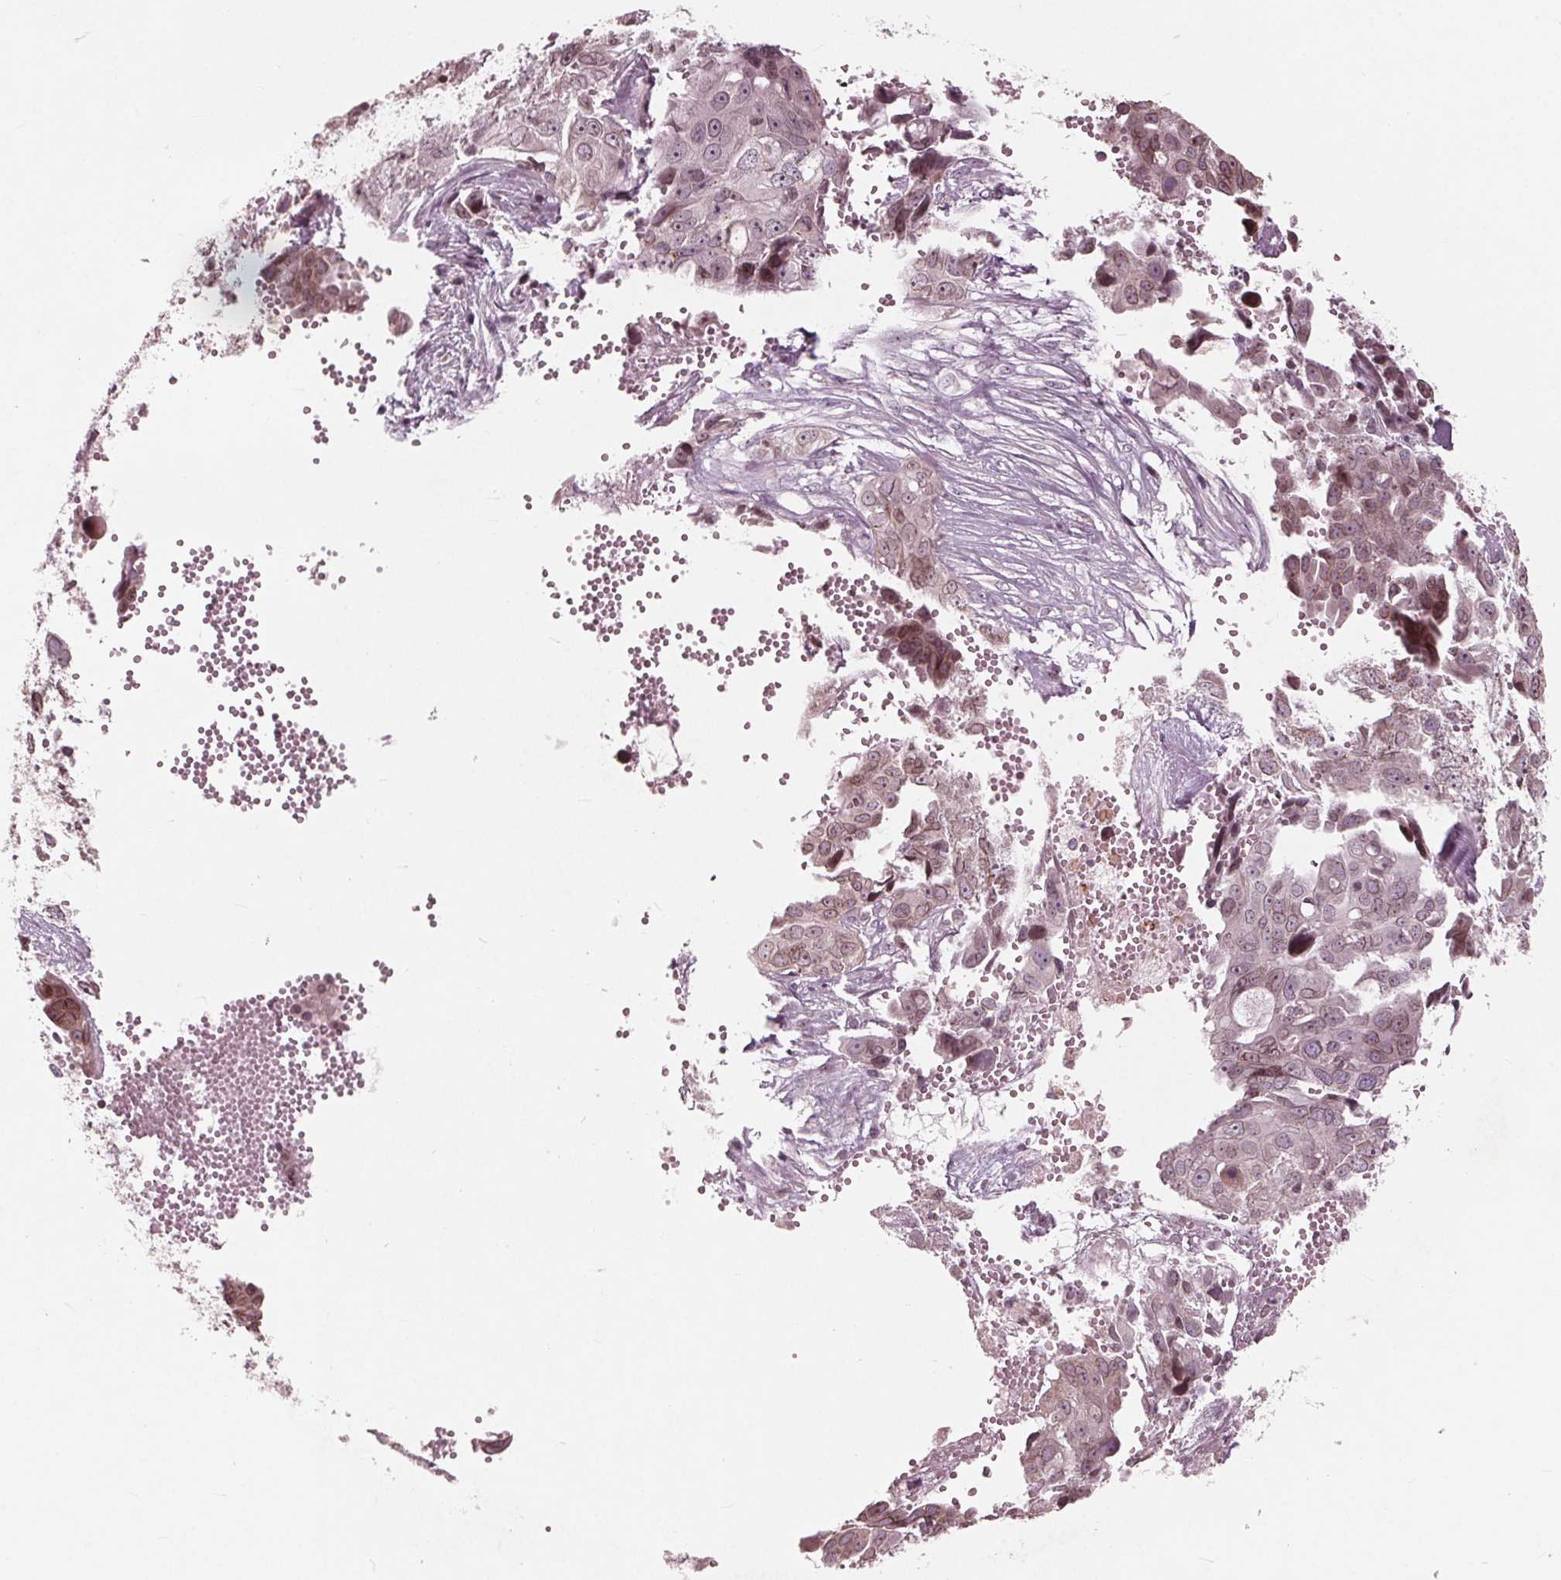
{"staining": {"intensity": "weak", "quantity": ">75%", "location": "cytoplasmic/membranous,nuclear"}, "tissue": "ovarian cancer", "cell_type": "Tumor cells", "image_type": "cancer", "snomed": [{"axis": "morphology", "description": "Carcinoma, endometroid"}, {"axis": "topography", "description": "Ovary"}], "caption": "This is a micrograph of IHC staining of ovarian endometroid carcinoma, which shows weak expression in the cytoplasmic/membranous and nuclear of tumor cells.", "gene": "NUP210", "patient": {"sex": "female", "age": 70}}